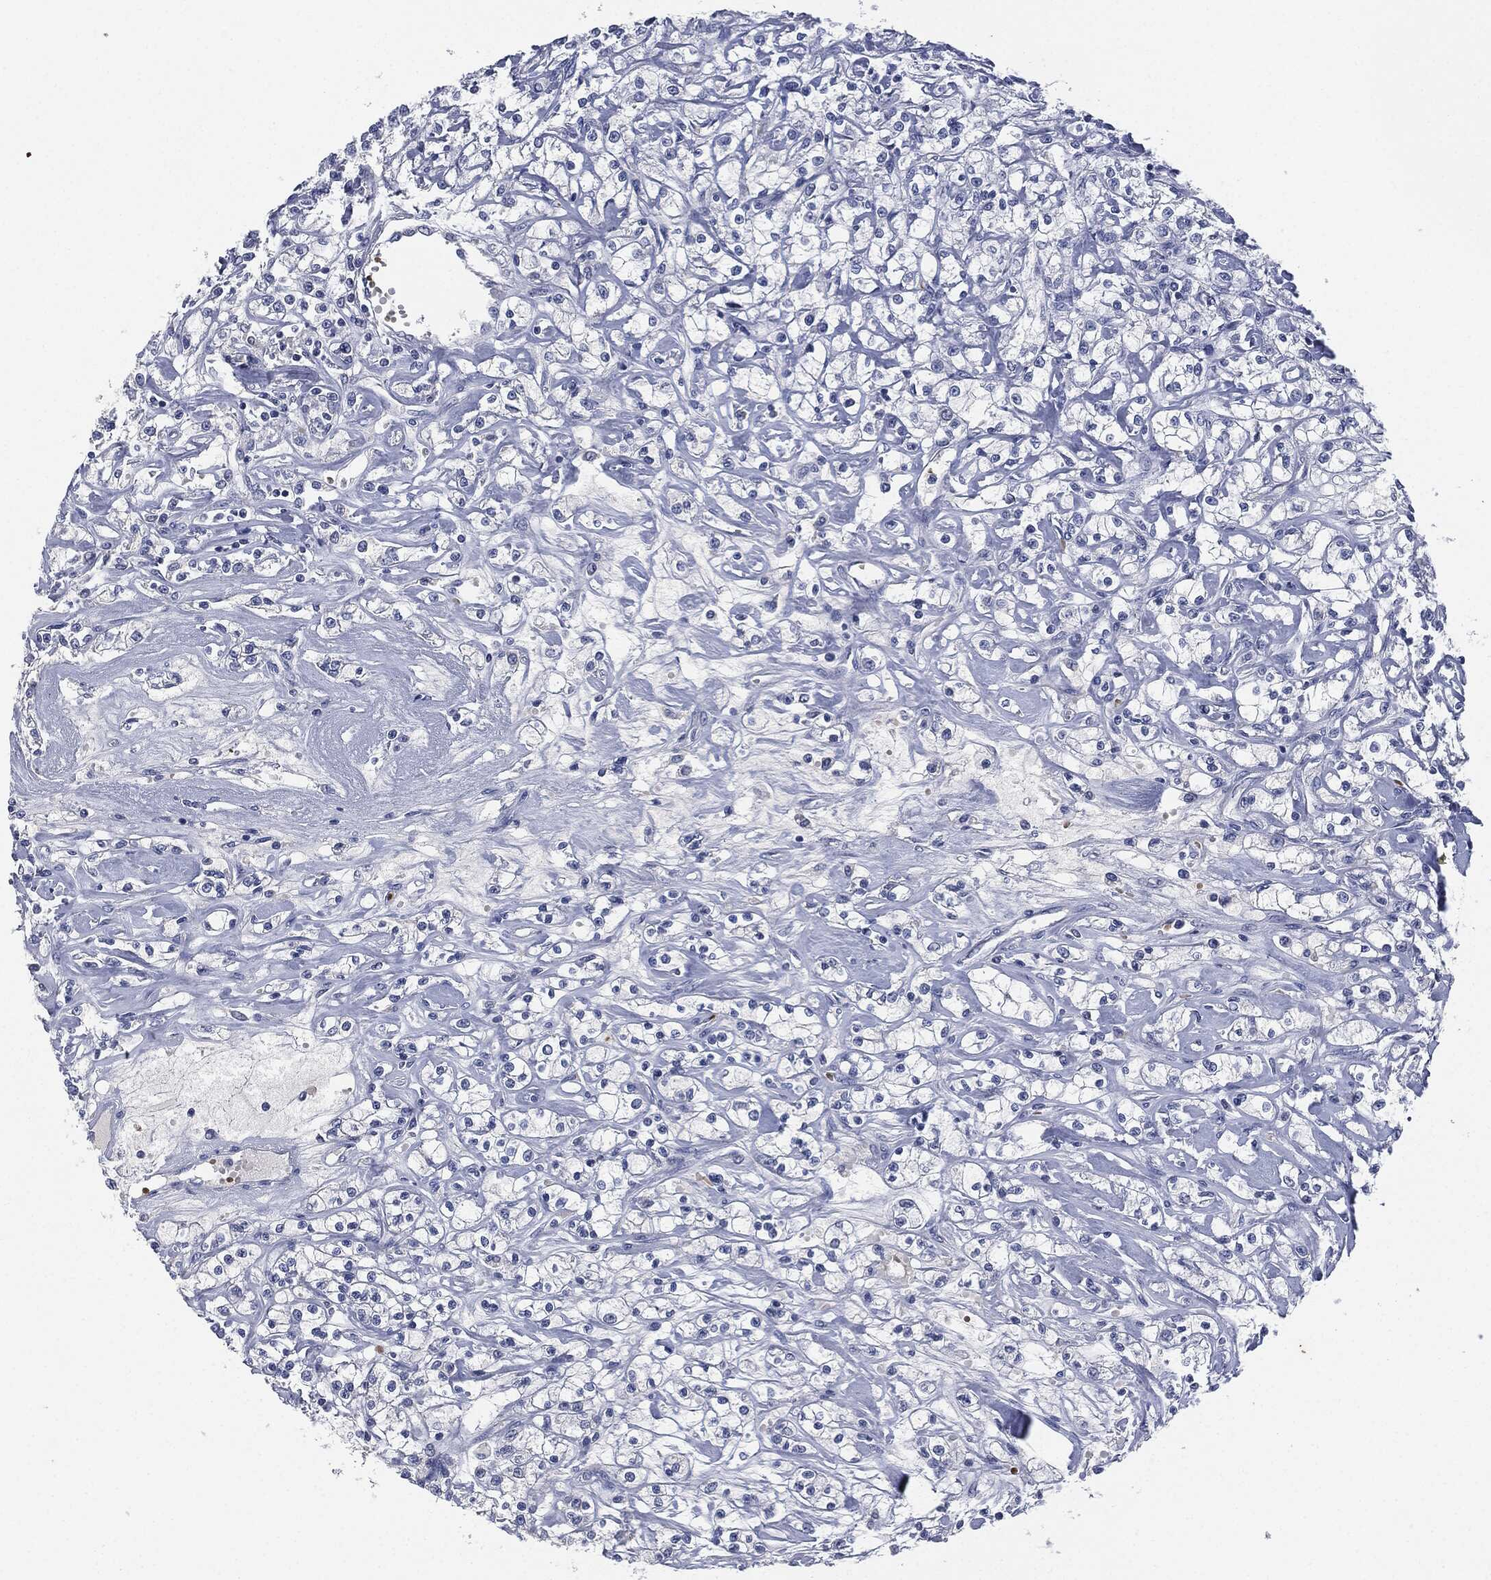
{"staining": {"intensity": "negative", "quantity": "none", "location": "none"}, "tissue": "renal cancer", "cell_type": "Tumor cells", "image_type": "cancer", "snomed": [{"axis": "morphology", "description": "Adenocarcinoma, NOS"}, {"axis": "topography", "description": "Kidney"}], "caption": "Immunohistochemical staining of renal cancer (adenocarcinoma) exhibits no significant expression in tumor cells.", "gene": "SIGLEC9", "patient": {"sex": "female", "age": 59}}